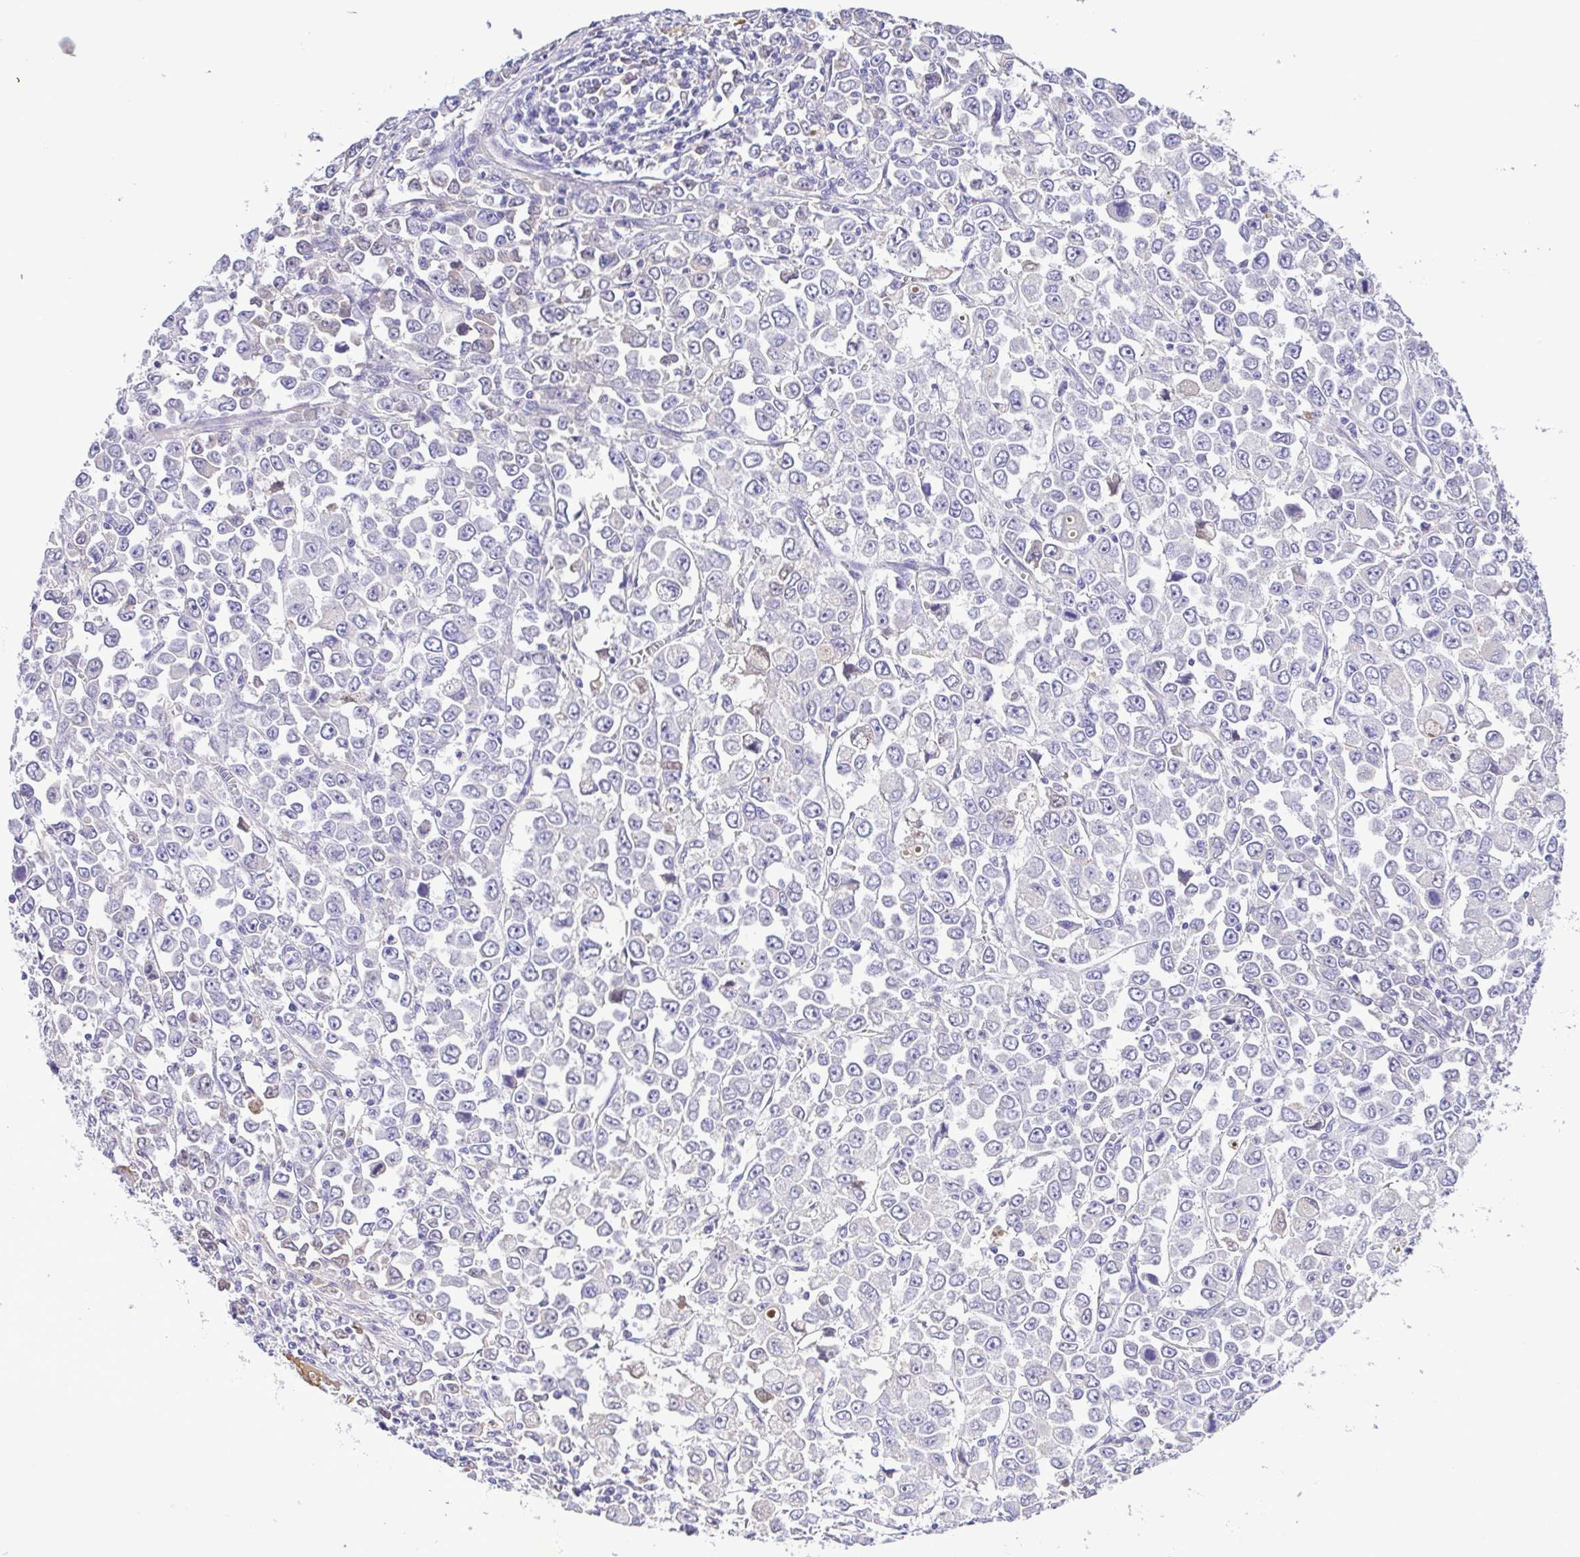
{"staining": {"intensity": "negative", "quantity": "none", "location": "none"}, "tissue": "stomach cancer", "cell_type": "Tumor cells", "image_type": "cancer", "snomed": [{"axis": "morphology", "description": "Adenocarcinoma, NOS"}, {"axis": "topography", "description": "Stomach, upper"}], "caption": "Adenocarcinoma (stomach) stained for a protein using IHC displays no positivity tumor cells.", "gene": "IGFL1", "patient": {"sex": "male", "age": 70}}